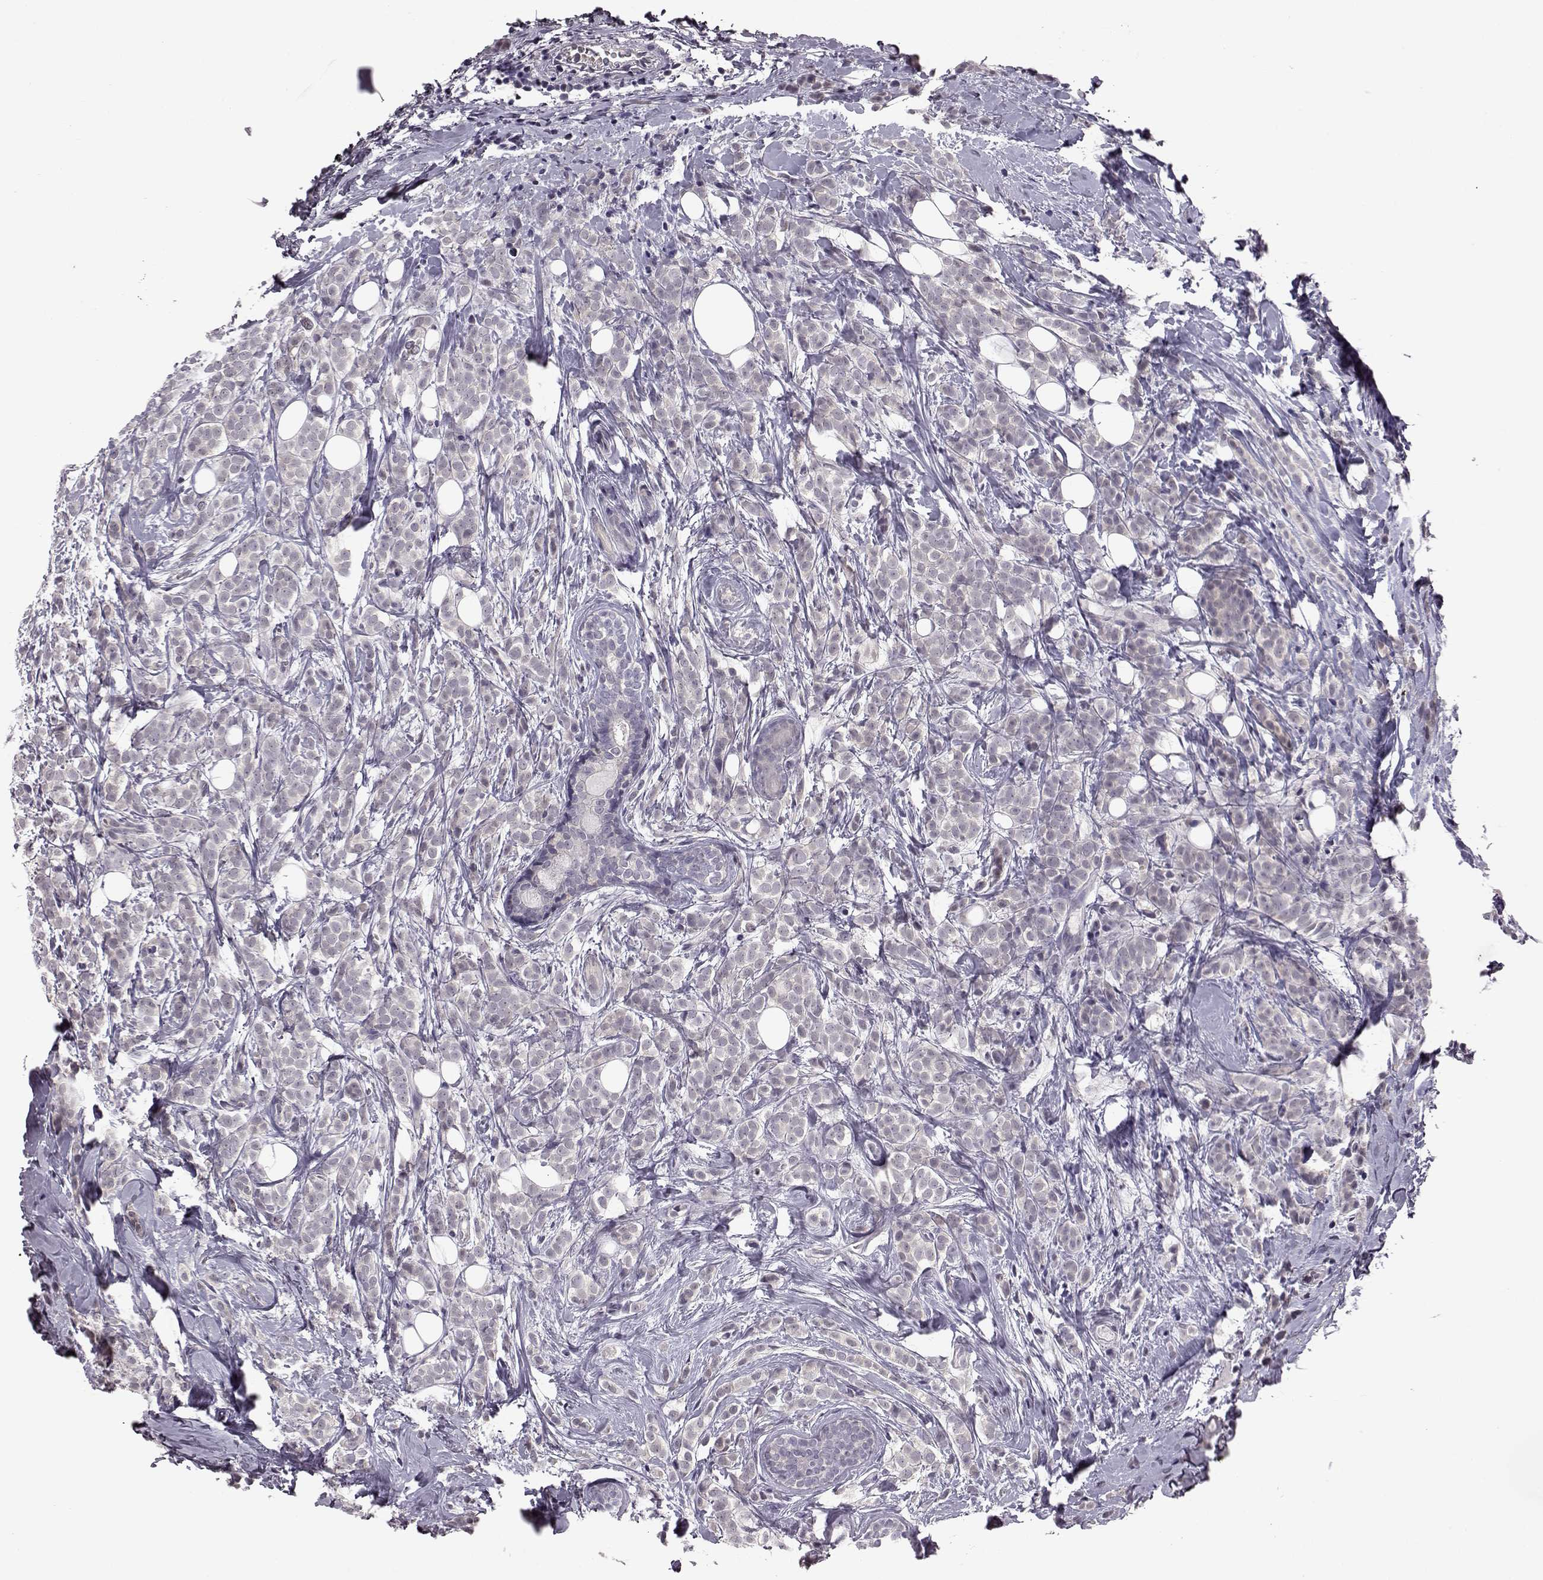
{"staining": {"intensity": "negative", "quantity": "none", "location": "none"}, "tissue": "breast cancer", "cell_type": "Tumor cells", "image_type": "cancer", "snomed": [{"axis": "morphology", "description": "Lobular carcinoma"}, {"axis": "topography", "description": "Breast"}], "caption": "Tumor cells show no significant positivity in breast lobular carcinoma.", "gene": "C10orf62", "patient": {"sex": "female", "age": 49}}